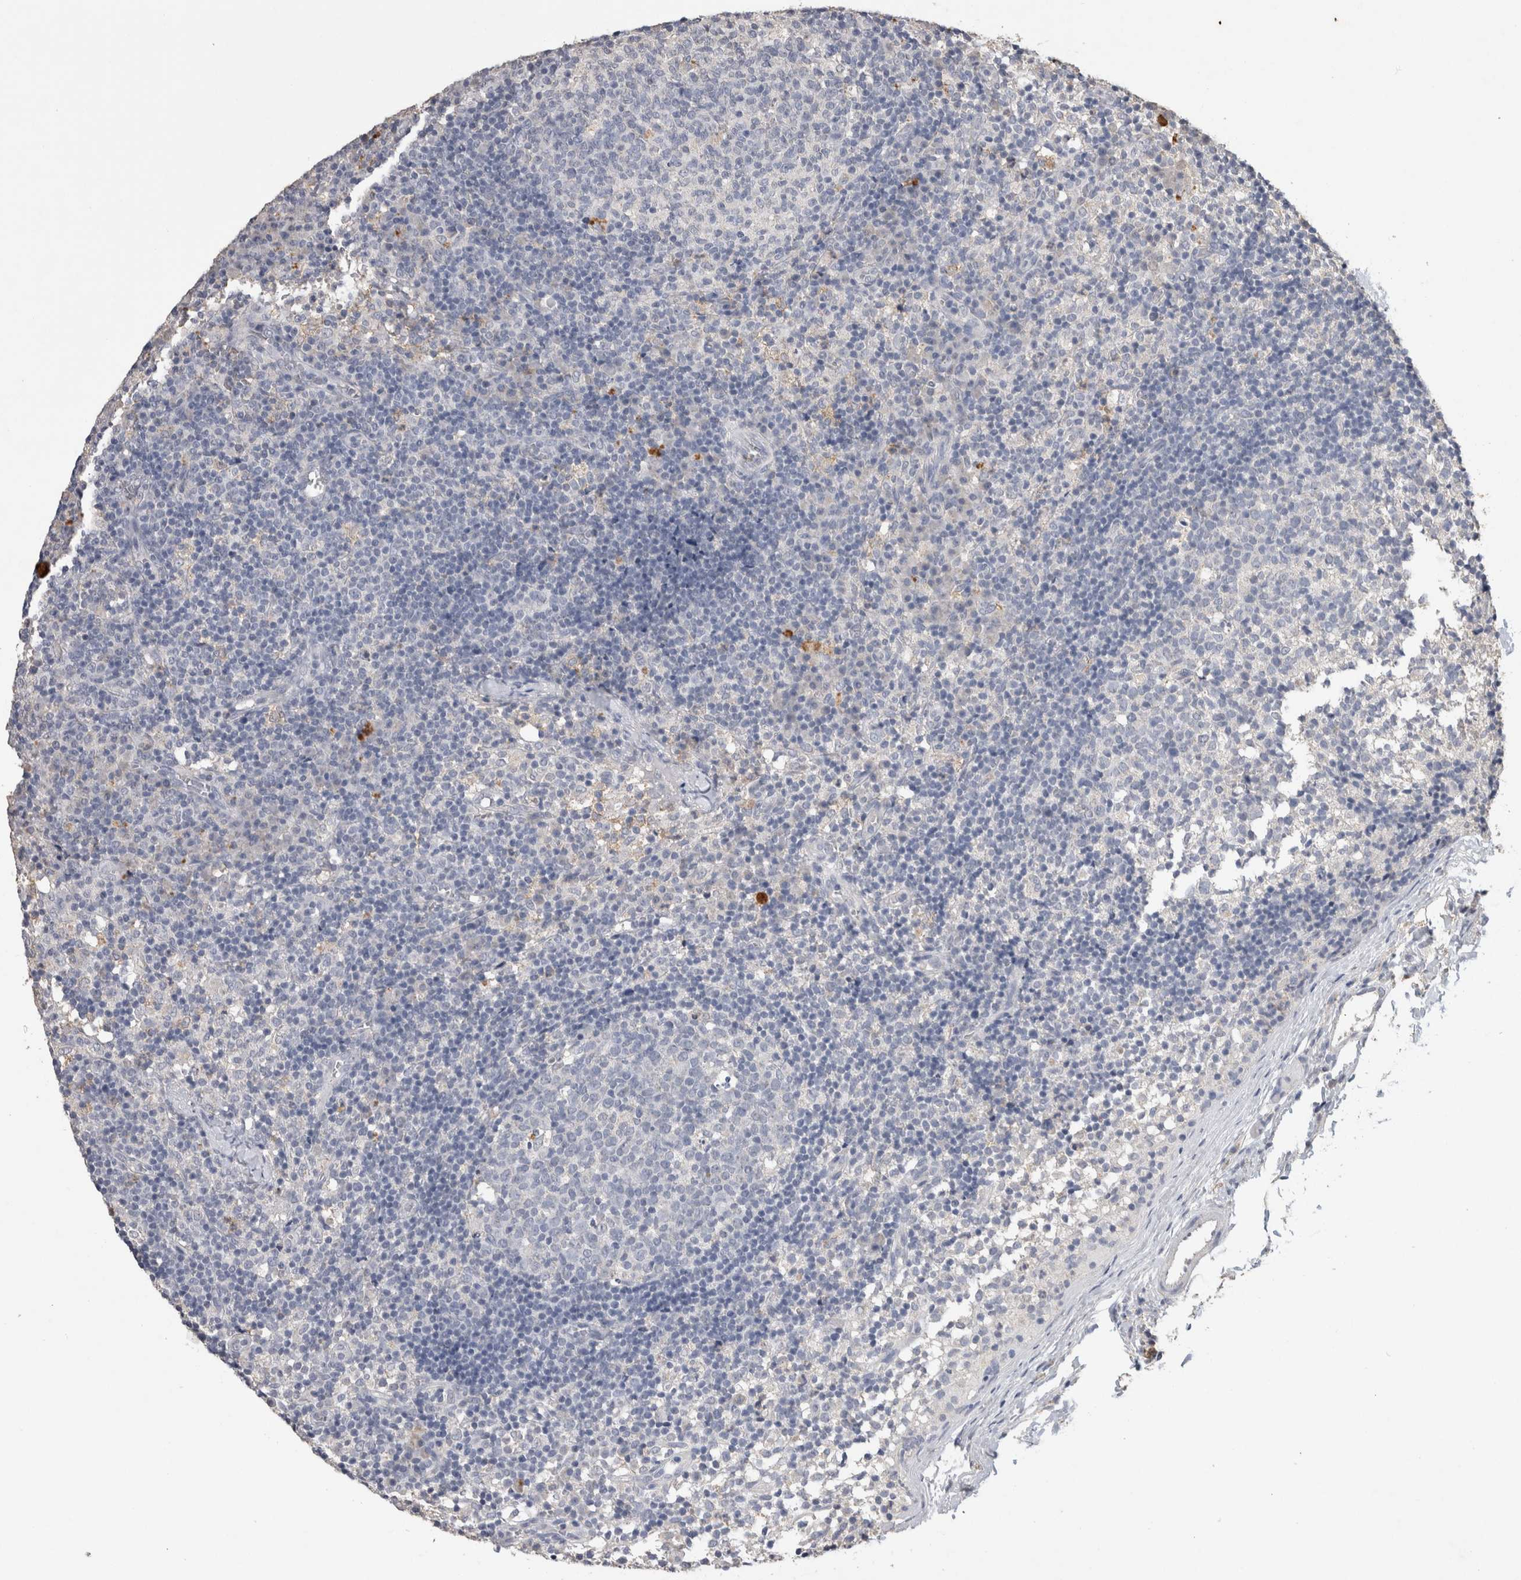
{"staining": {"intensity": "negative", "quantity": "none", "location": "none"}, "tissue": "lymph node", "cell_type": "Germinal center cells", "image_type": "normal", "snomed": [{"axis": "morphology", "description": "Normal tissue, NOS"}, {"axis": "morphology", "description": "Inflammation, NOS"}, {"axis": "topography", "description": "Lymph node"}], "caption": "This micrograph is of unremarkable lymph node stained with IHC to label a protein in brown with the nuclei are counter-stained blue. There is no staining in germinal center cells.", "gene": "CNTFR", "patient": {"sex": "male", "age": 55}}